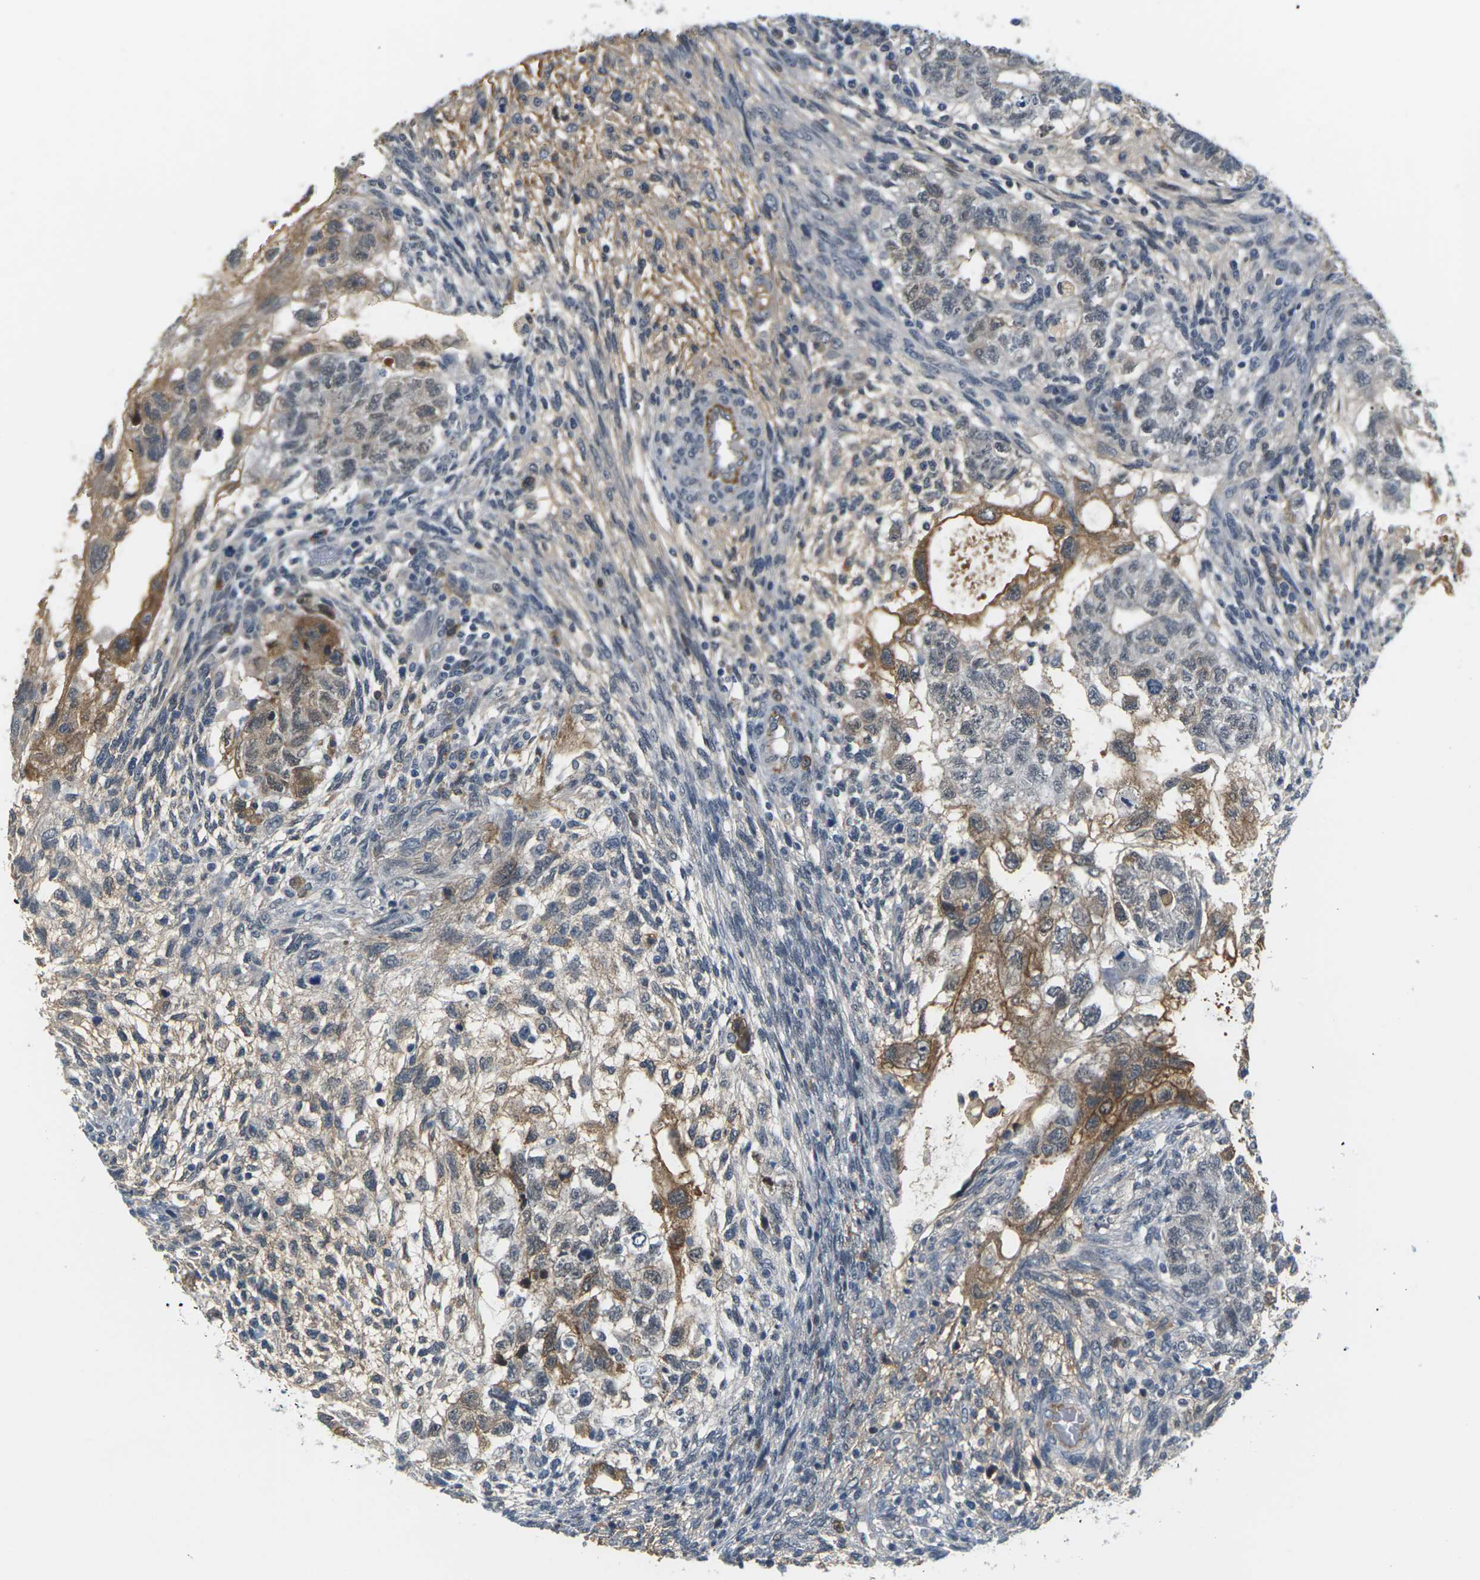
{"staining": {"intensity": "moderate", "quantity": "25%-75%", "location": "cytoplasmic/membranous,nuclear"}, "tissue": "testis cancer", "cell_type": "Tumor cells", "image_type": "cancer", "snomed": [{"axis": "morphology", "description": "Normal tissue, NOS"}, {"axis": "morphology", "description": "Carcinoma, Embryonal, NOS"}, {"axis": "topography", "description": "Testis"}], "caption": "Immunohistochemistry (IHC) histopathology image of neoplastic tissue: human testis cancer (embryonal carcinoma) stained using immunohistochemistry shows medium levels of moderate protein expression localized specifically in the cytoplasmic/membranous and nuclear of tumor cells, appearing as a cytoplasmic/membranous and nuclear brown color.", "gene": "PKP2", "patient": {"sex": "male", "age": 36}}